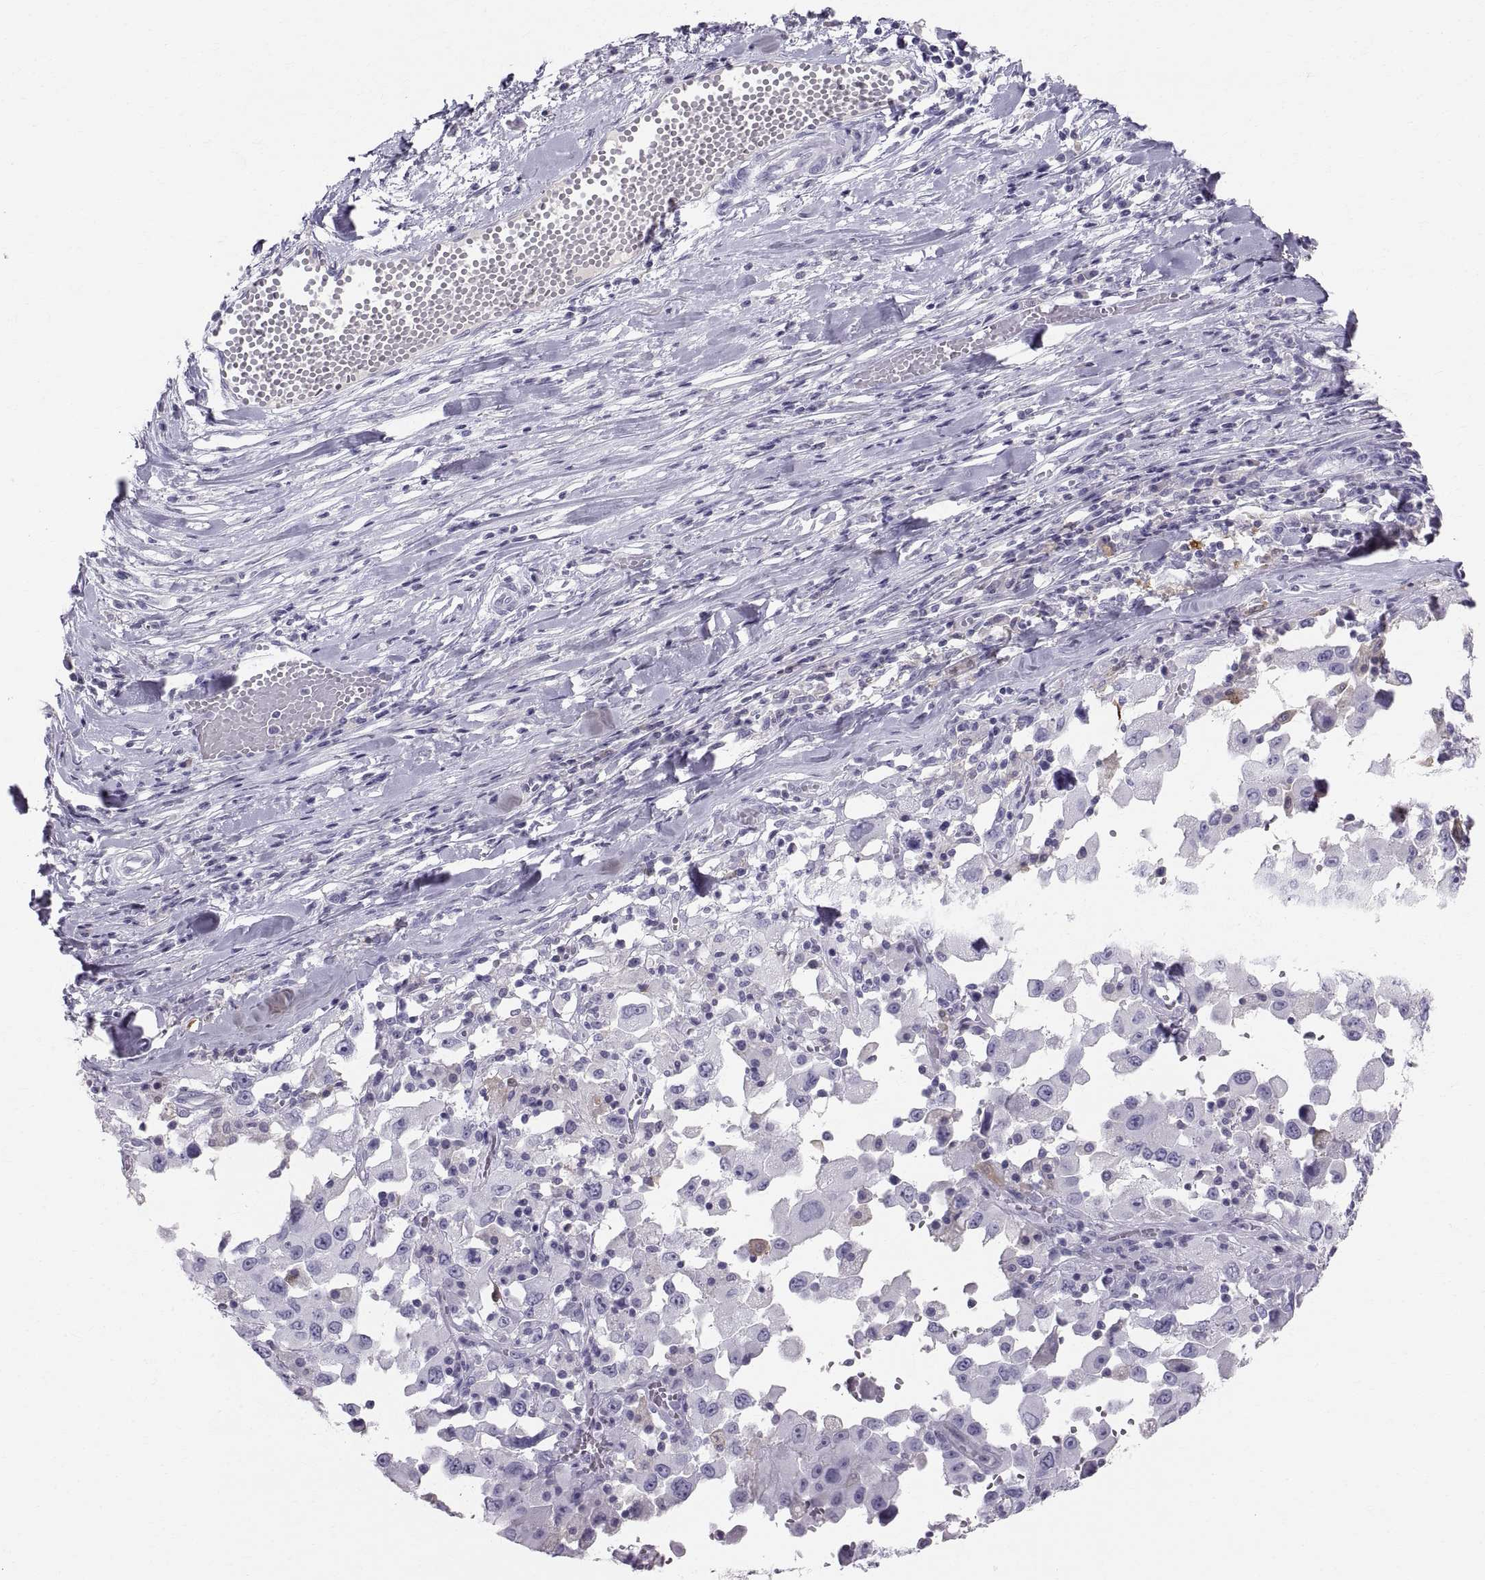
{"staining": {"intensity": "negative", "quantity": "none", "location": "none"}, "tissue": "melanoma", "cell_type": "Tumor cells", "image_type": "cancer", "snomed": [{"axis": "morphology", "description": "Malignant melanoma, Metastatic site"}, {"axis": "topography", "description": "Lymph node"}], "caption": "High power microscopy micrograph of an IHC micrograph of malignant melanoma (metastatic site), revealing no significant staining in tumor cells.", "gene": "SLC22A6", "patient": {"sex": "male", "age": 50}}